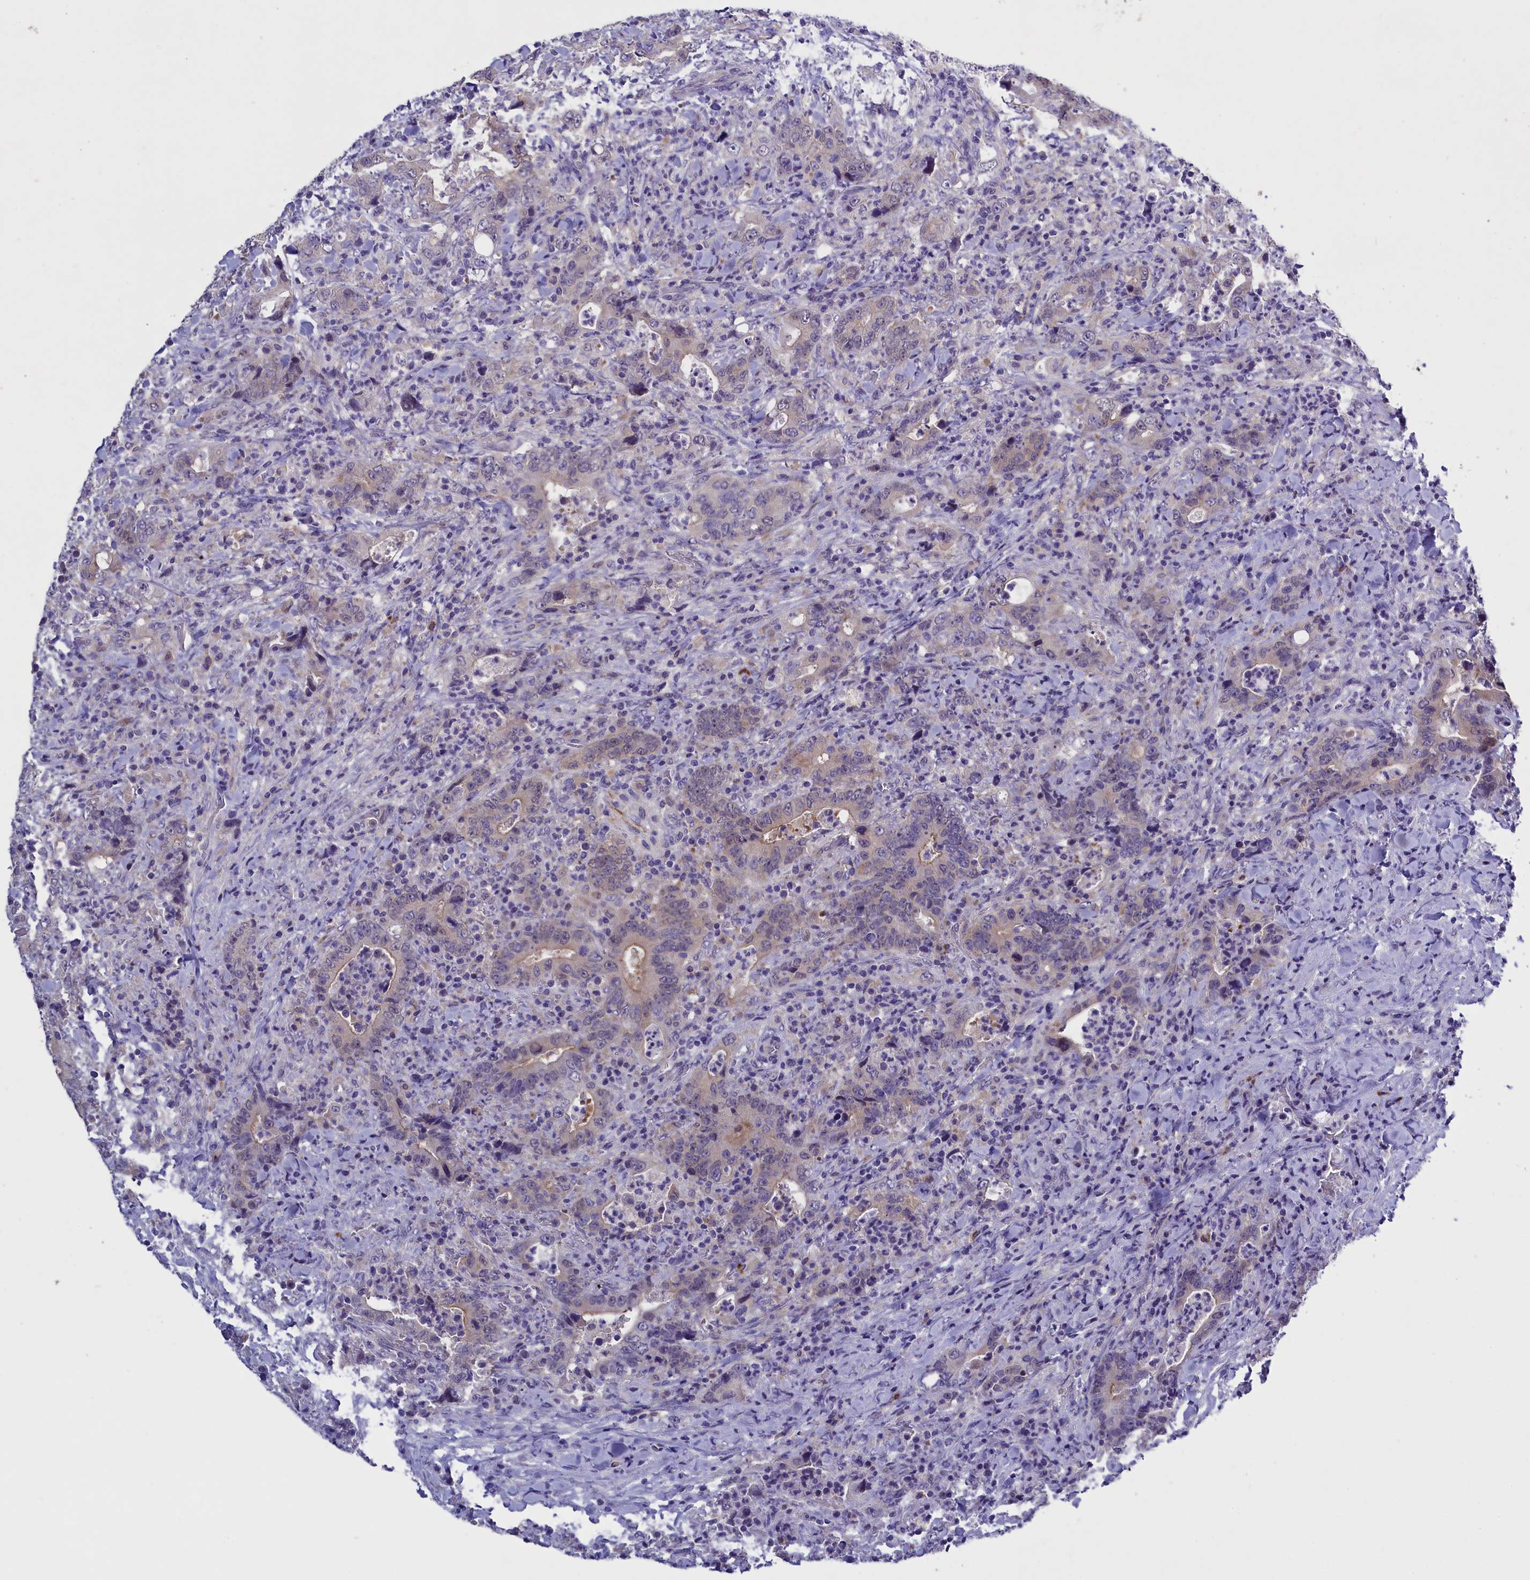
{"staining": {"intensity": "weak", "quantity": "25%-75%", "location": "cytoplasmic/membranous"}, "tissue": "colorectal cancer", "cell_type": "Tumor cells", "image_type": "cancer", "snomed": [{"axis": "morphology", "description": "Adenocarcinoma, NOS"}, {"axis": "topography", "description": "Colon"}], "caption": "About 25%-75% of tumor cells in human adenocarcinoma (colorectal) show weak cytoplasmic/membranous protein staining as visualized by brown immunohistochemical staining.", "gene": "ENPP6", "patient": {"sex": "female", "age": 75}}